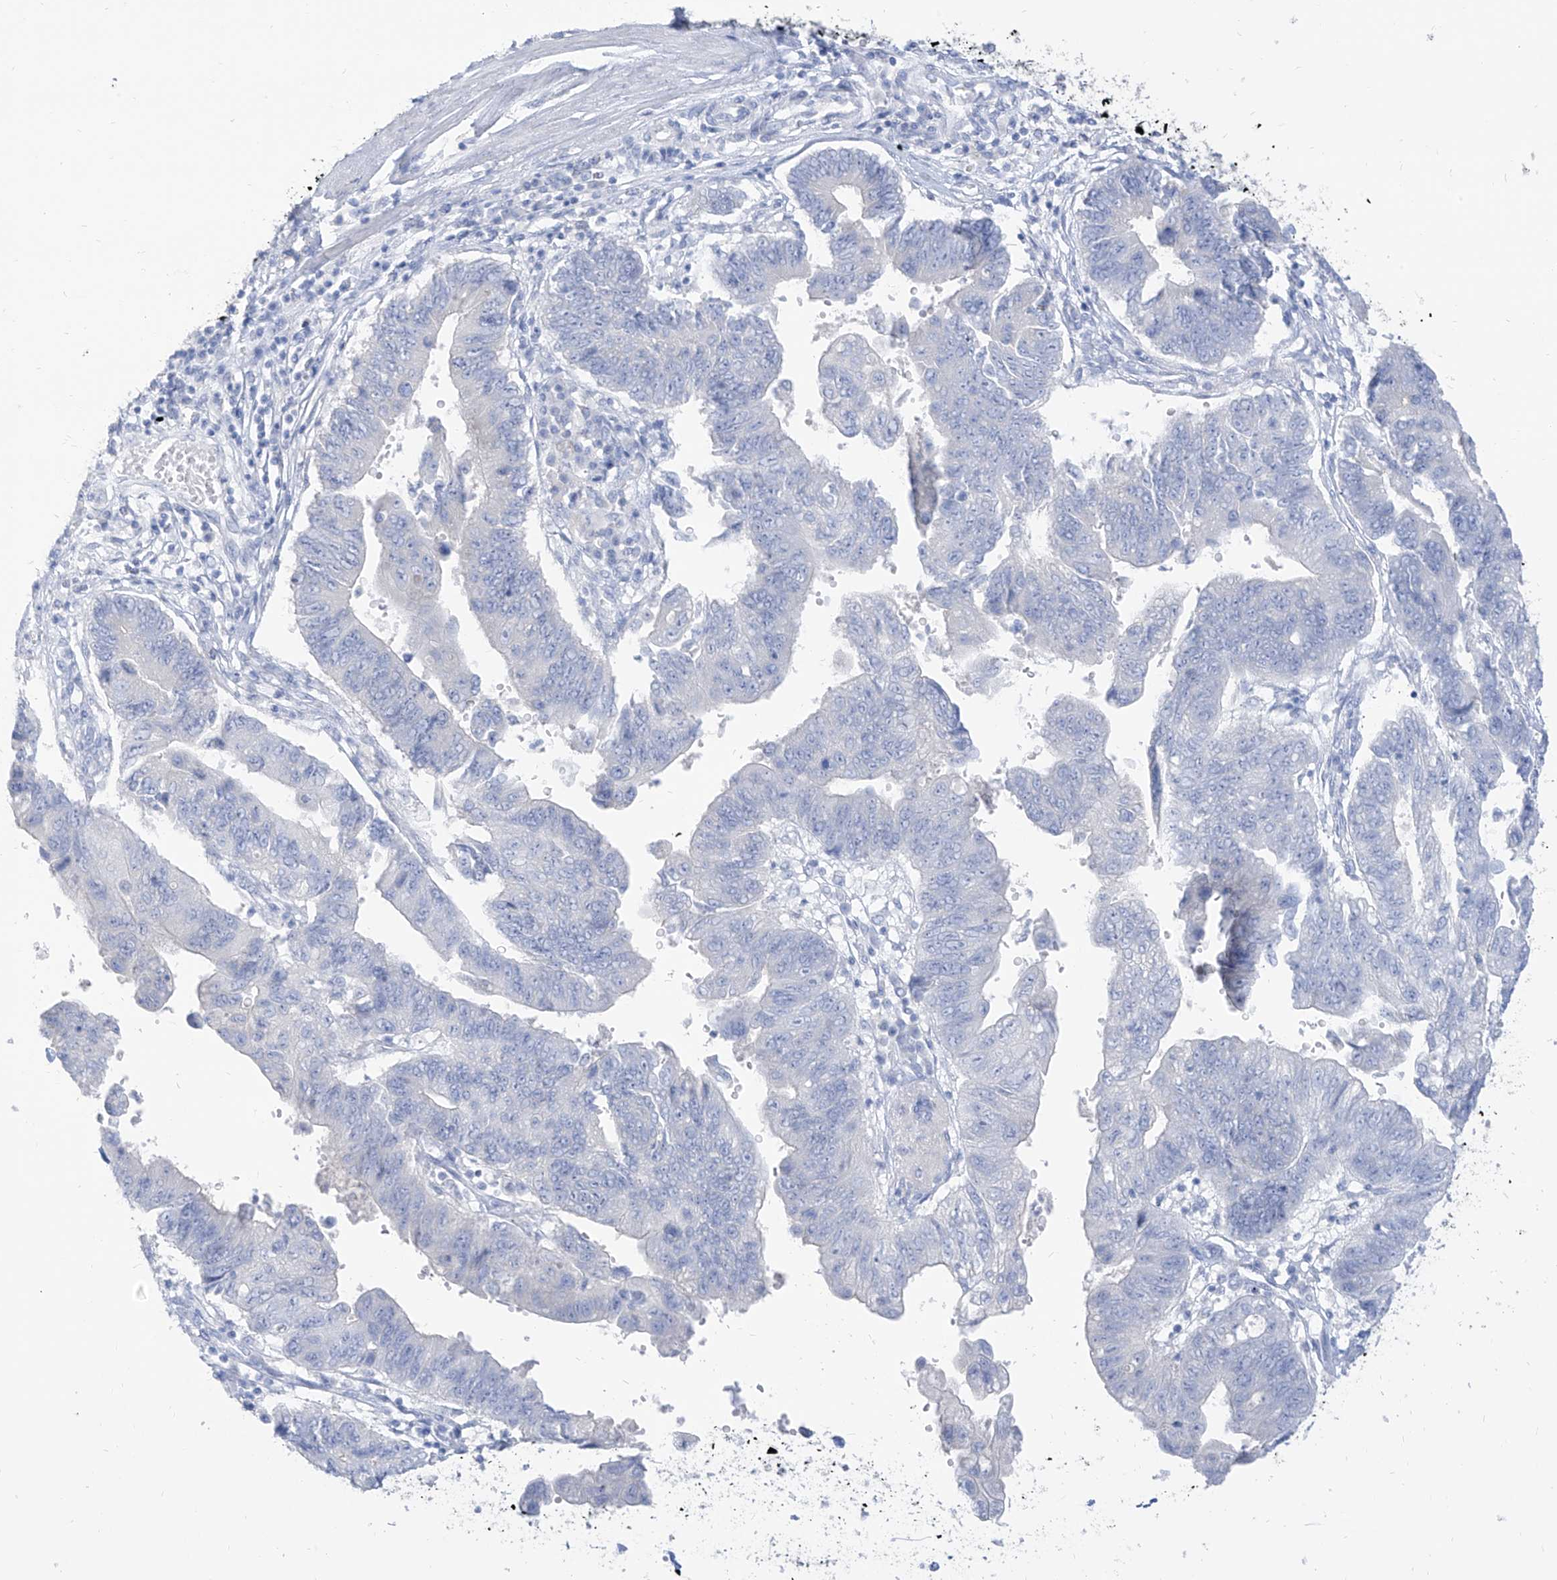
{"staining": {"intensity": "negative", "quantity": "none", "location": "none"}, "tissue": "stomach cancer", "cell_type": "Tumor cells", "image_type": "cancer", "snomed": [{"axis": "morphology", "description": "Adenocarcinoma, NOS"}, {"axis": "topography", "description": "Stomach"}], "caption": "The image reveals no significant staining in tumor cells of stomach adenocarcinoma.", "gene": "ARHGEF40", "patient": {"sex": "male", "age": 59}}